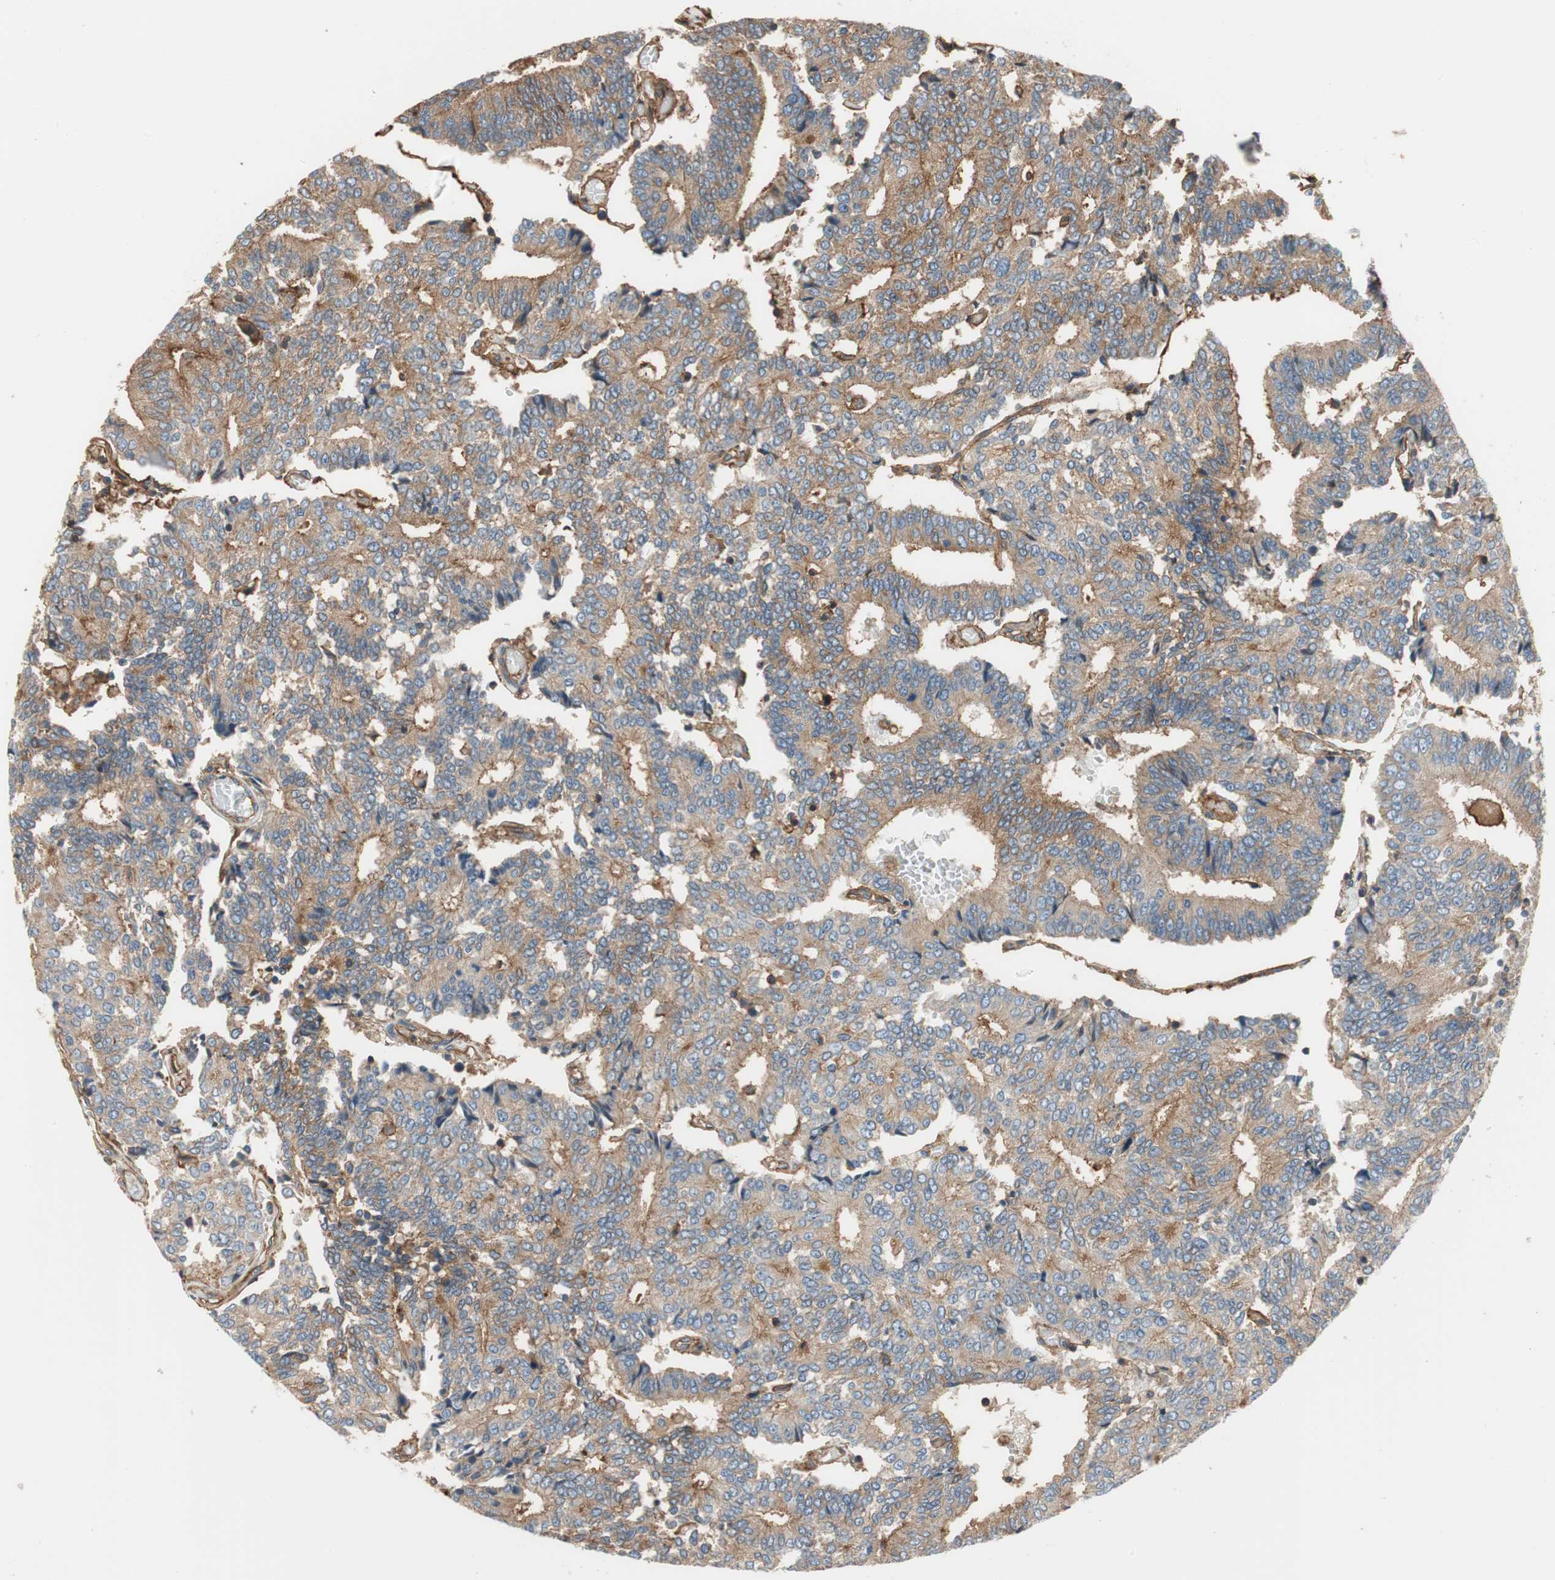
{"staining": {"intensity": "moderate", "quantity": ">75%", "location": "cytoplasmic/membranous"}, "tissue": "prostate cancer", "cell_type": "Tumor cells", "image_type": "cancer", "snomed": [{"axis": "morphology", "description": "Adenocarcinoma, High grade"}, {"axis": "topography", "description": "Prostate"}], "caption": "High-grade adenocarcinoma (prostate) was stained to show a protein in brown. There is medium levels of moderate cytoplasmic/membranous expression in approximately >75% of tumor cells.", "gene": "IL1RL1", "patient": {"sex": "male", "age": 55}}